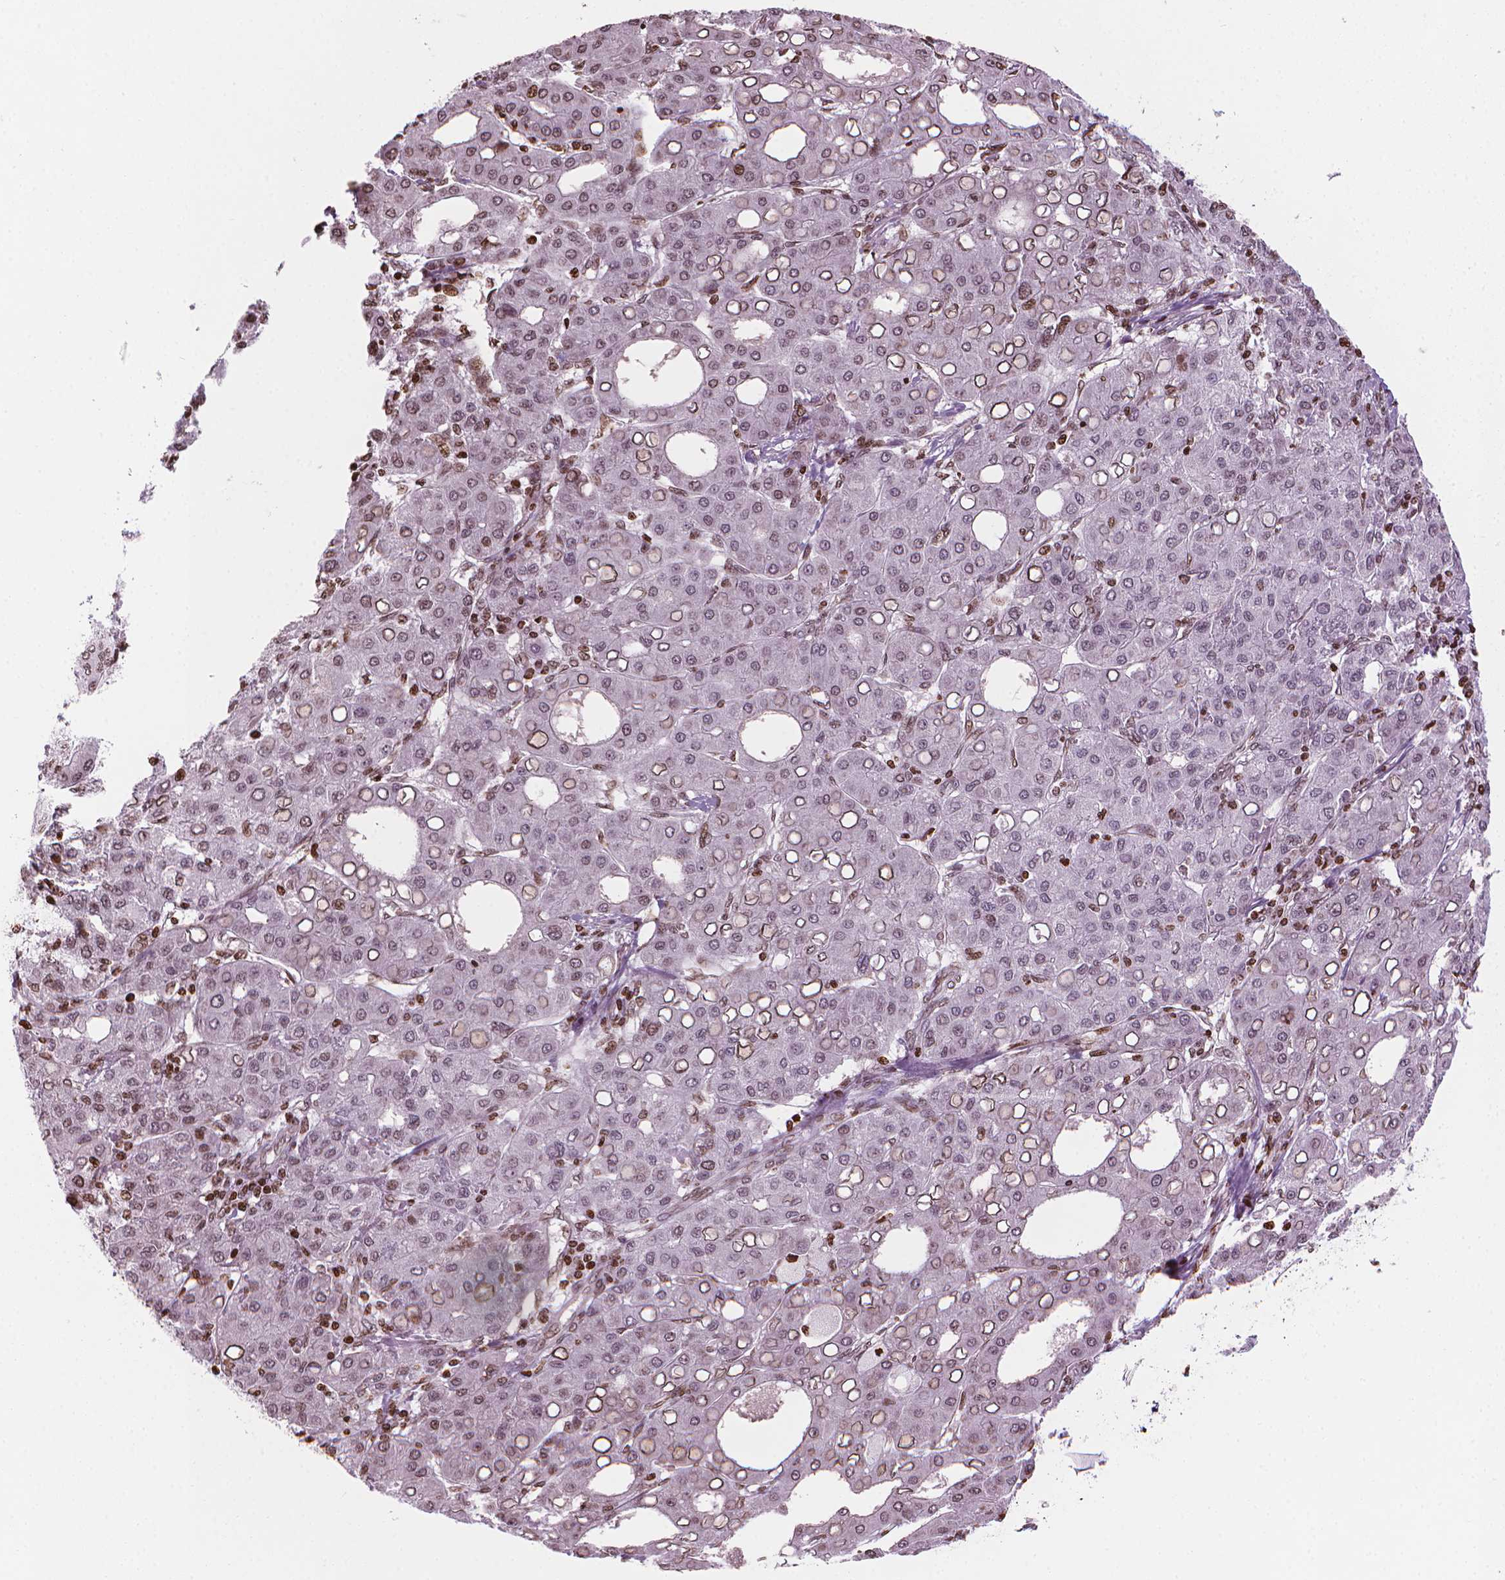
{"staining": {"intensity": "weak", "quantity": "25%-75%", "location": "nuclear"}, "tissue": "liver cancer", "cell_type": "Tumor cells", "image_type": "cancer", "snomed": [{"axis": "morphology", "description": "Carcinoma, Hepatocellular, NOS"}, {"axis": "topography", "description": "Liver"}], "caption": "Weak nuclear expression for a protein is appreciated in approximately 25%-75% of tumor cells of liver cancer (hepatocellular carcinoma) using immunohistochemistry.", "gene": "PIP4K2A", "patient": {"sex": "male", "age": 65}}